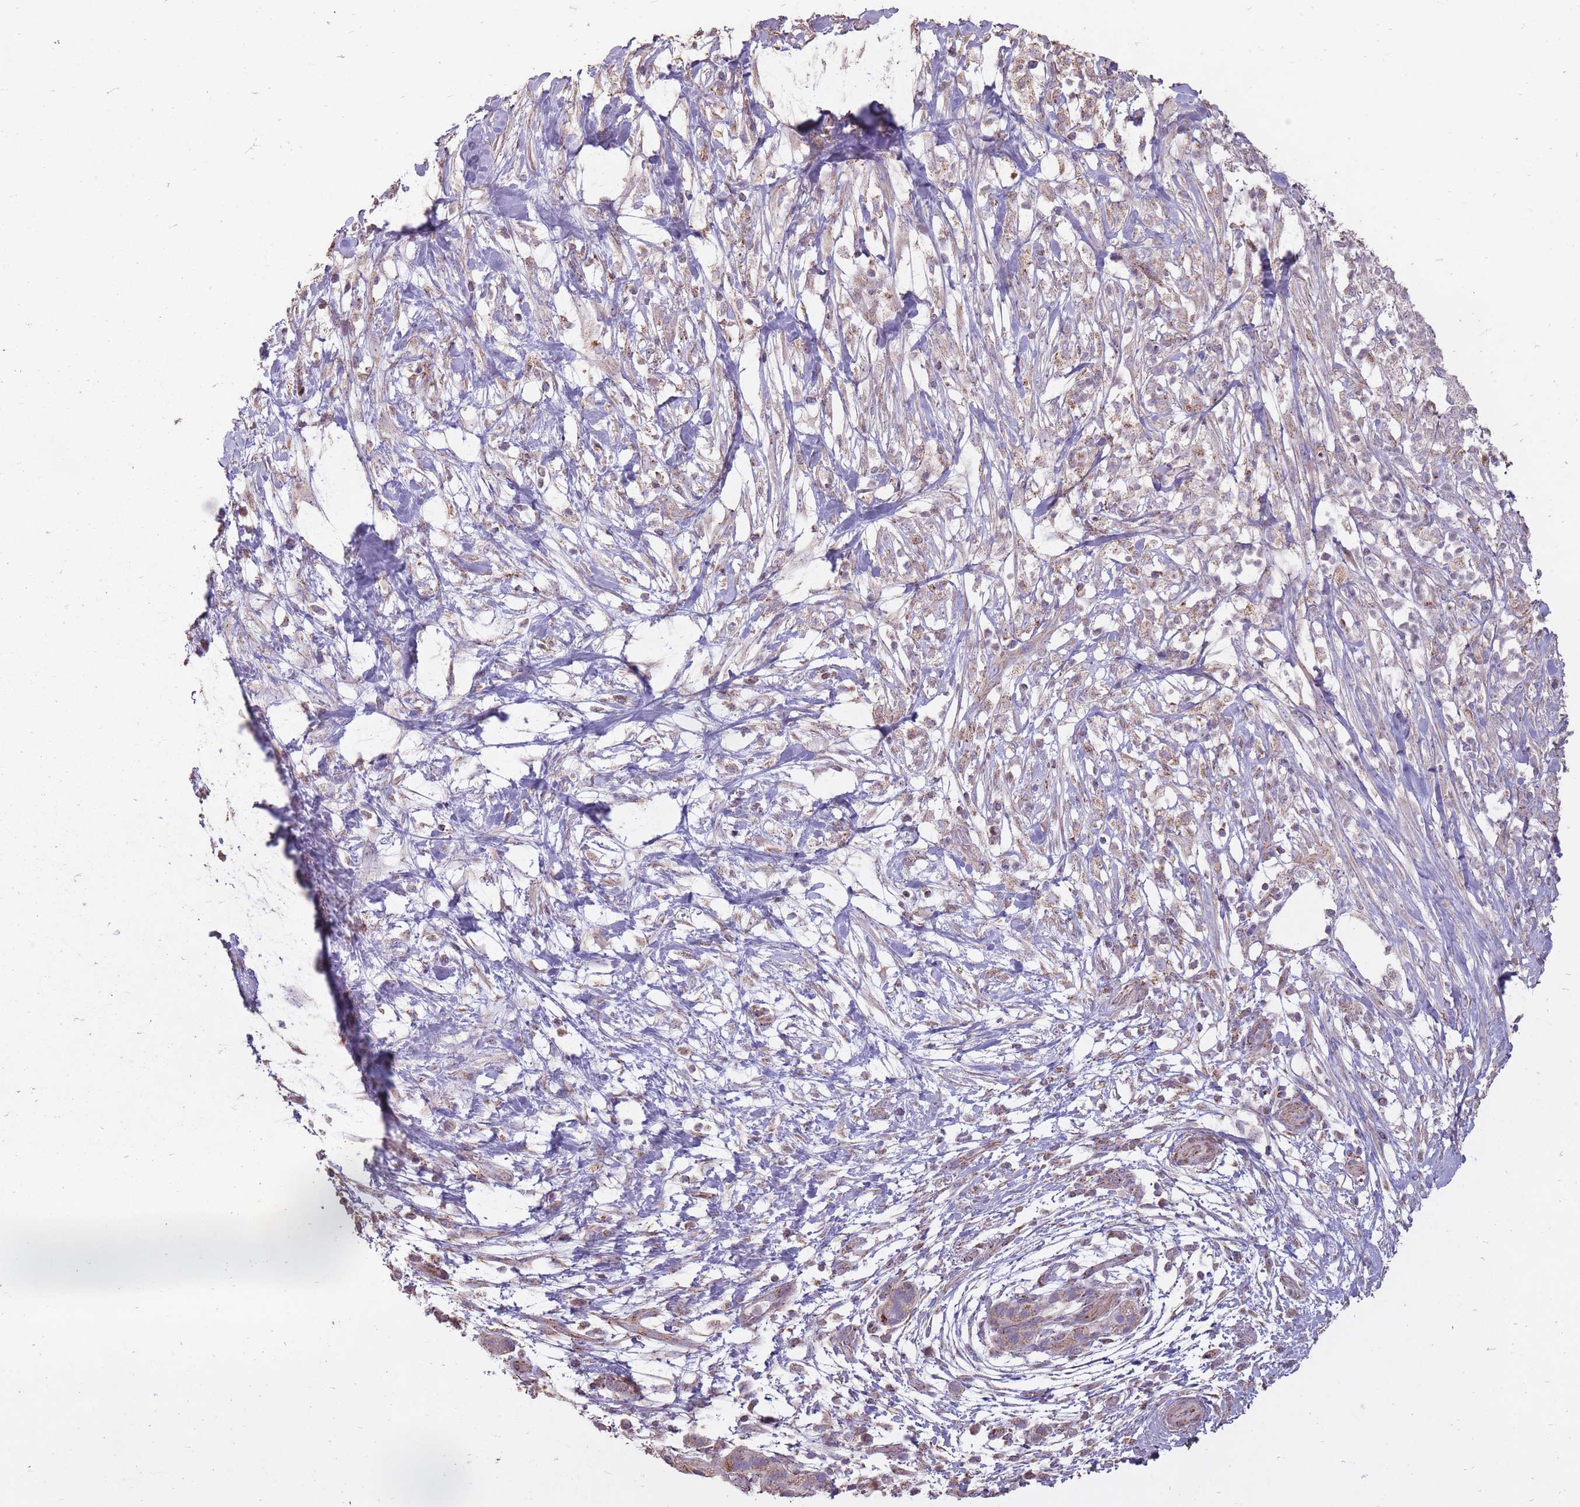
{"staining": {"intensity": "weak", "quantity": ">75%", "location": "cytoplasmic/membranous"}, "tissue": "pancreatic cancer", "cell_type": "Tumor cells", "image_type": "cancer", "snomed": [{"axis": "morphology", "description": "Adenocarcinoma, NOS"}, {"axis": "topography", "description": "Pancreas"}], "caption": "Weak cytoplasmic/membranous expression is appreciated in about >75% of tumor cells in adenocarcinoma (pancreatic).", "gene": "CNOT8", "patient": {"sex": "female", "age": 72}}